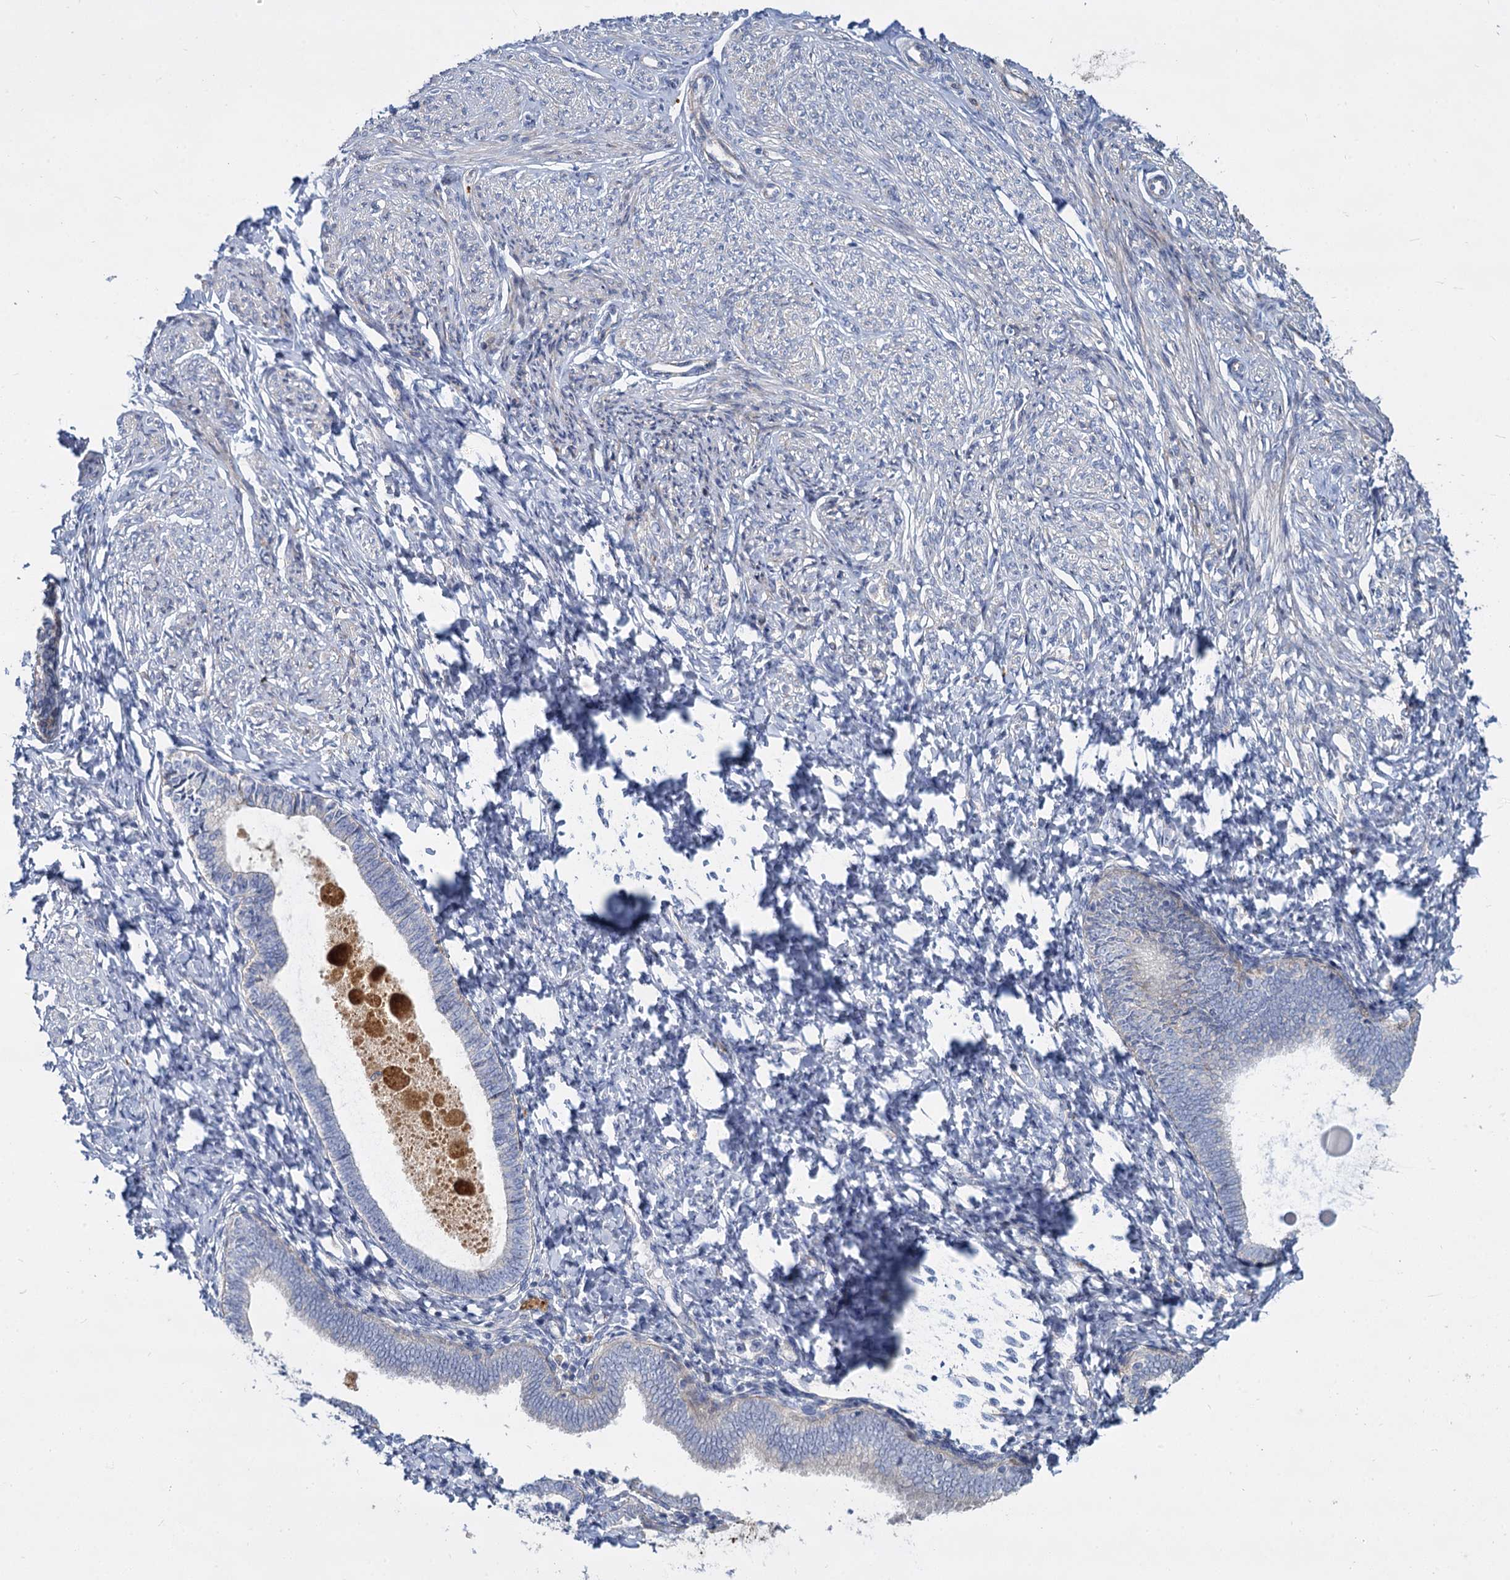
{"staining": {"intensity": "negative", "quantity": "none", "location": "none"}, "tissue": "endometrium", "cell_type": "Cells in endometrial stroma", "image_type": "normal", "snomed": [{"axis": "morphology", "description": "Normal tissue, NOS"}, {"axis": "topography", "description": "Endometrium"}], "caption": "Immunohistochemistry (IHC) image of unremarkable endometrium: endometrium stained with DAB displays no significant protein staining in cells in endometrial stroma.", "gene": "TRIM77", "patient": {"sex": "female", "age": 72}}